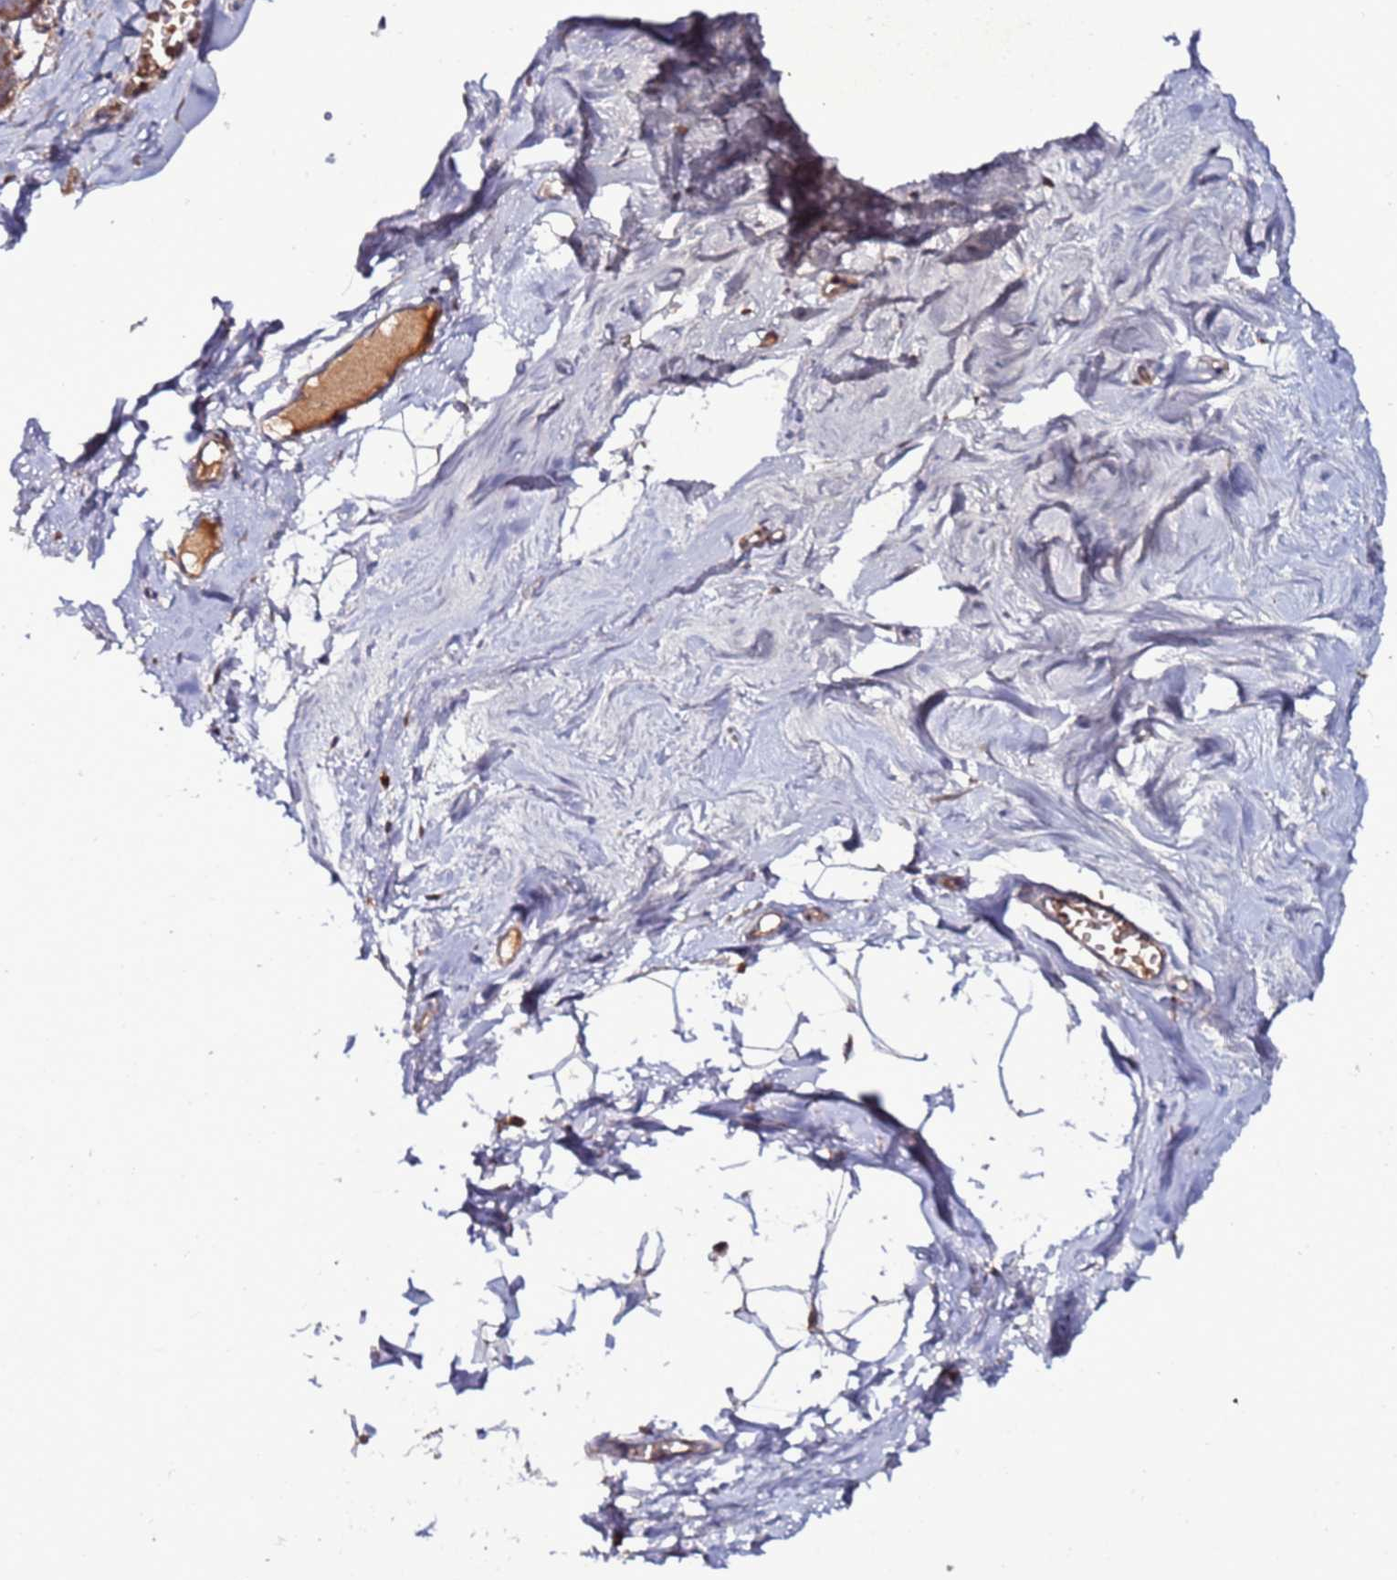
{"staining": {"intensity": "negative", "quantity": "none", "location": "none"}, "tissue": "breast", "cell_type": "Adipocytes", "image_type": "normal", "snomed": [{"axis": "morphology", "description": "Normal tissue, NOS"}, {"axis": "topography", "description": "Breast"}], "caption": "IHC micrograph of normal human breast stained for a protein (brown), which shows no expression in adipocytes.", "gene": "RPS15A", "patient": {"sex": "female", "age": 27}}